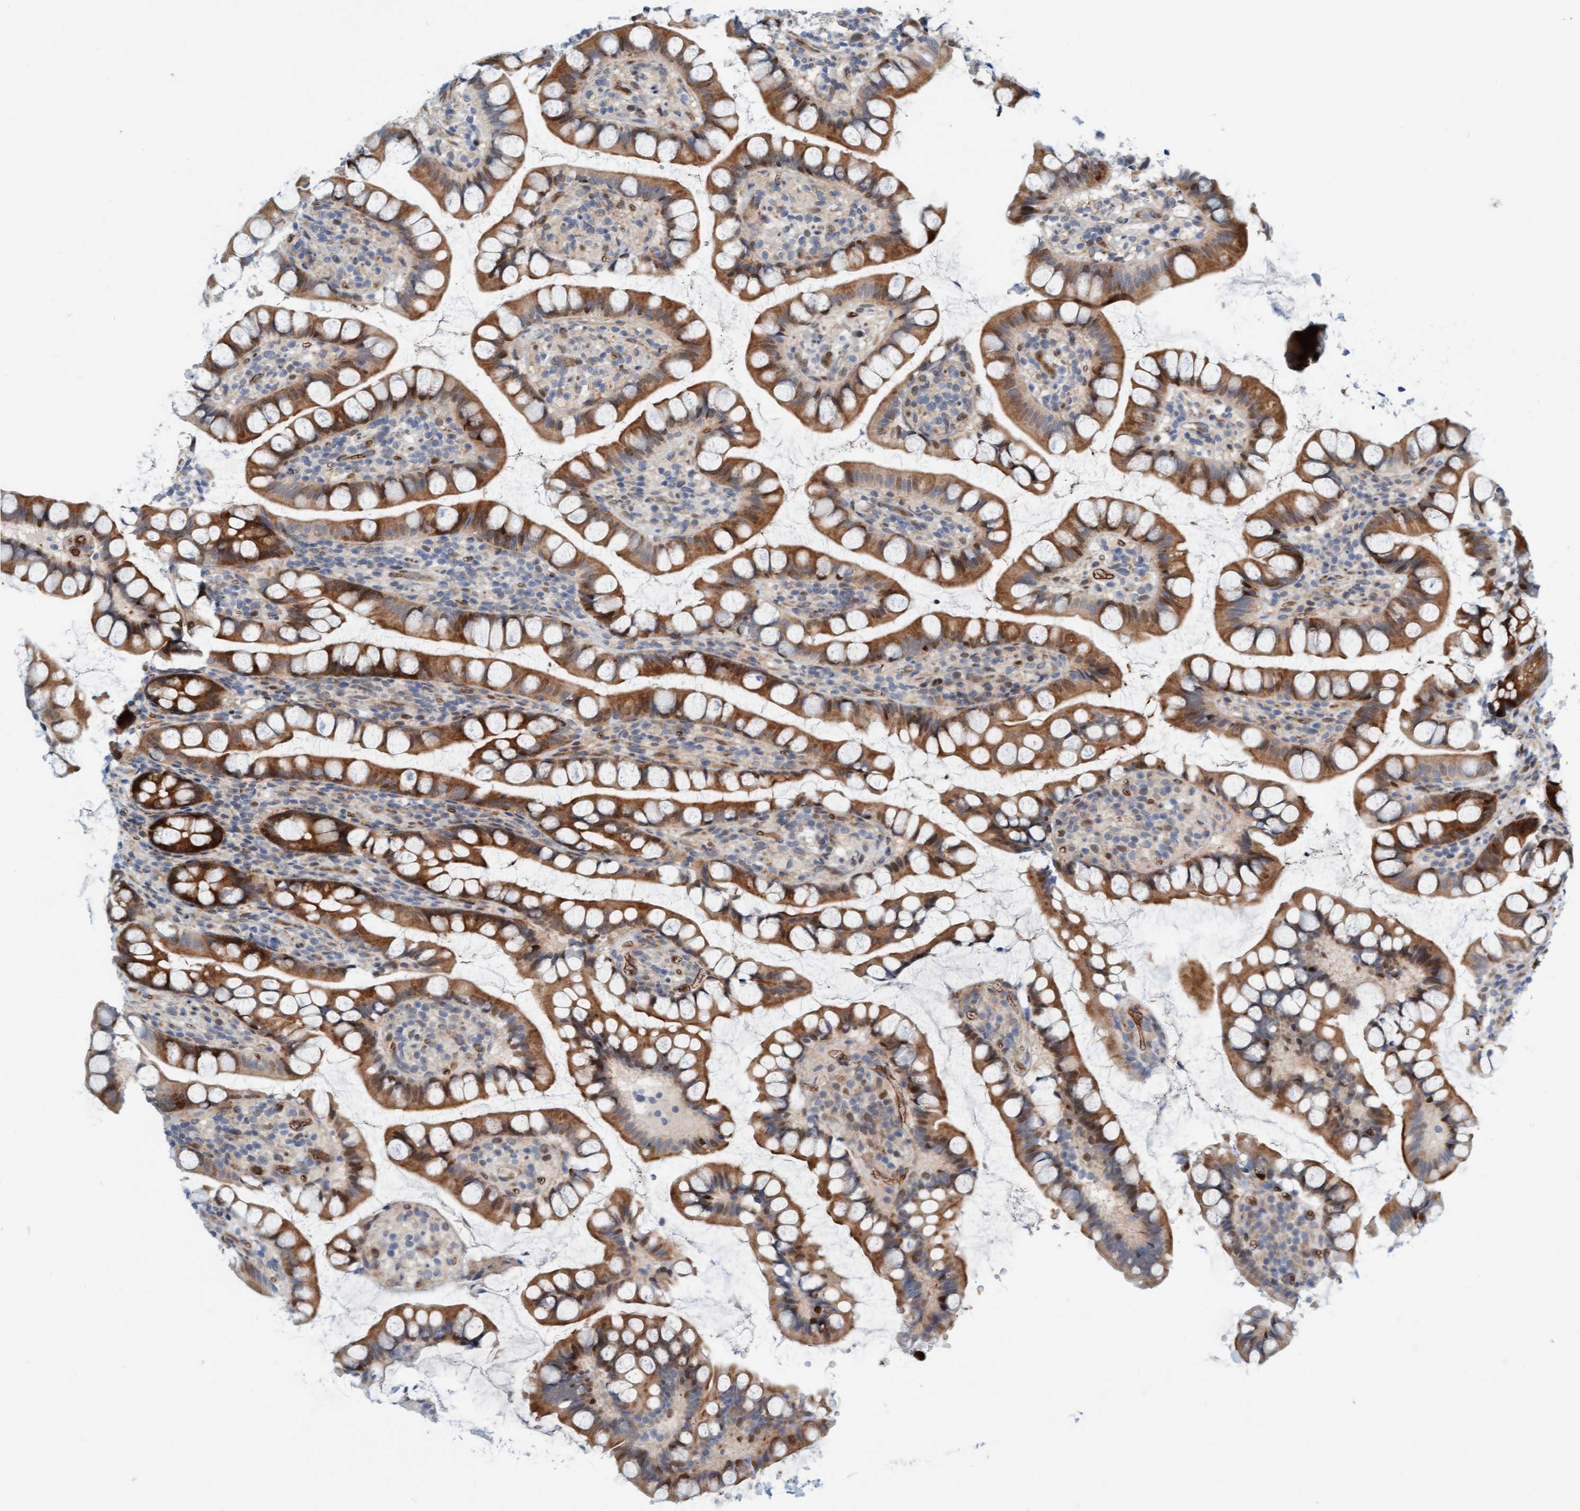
{"staining": {"intensity": "moderate", "quantity": ">75%", "location": "cytoplasmic/membranous"}, "tissue": "small intestine", "cell_type": "Glandular cells", "image_type": "normal", "snomed": [{"axis": "morphology", "description": "Normal tissue, NOS"}, {"axis": "topography", "description": "Smooth muscle"}, {"axis": "topography", "description": "Small intestine"}], "caption": "Human small intestine stained with a brown dye displays moderate cytoplasmic/membranous positive expression in about >75% of glandular cells.", "gene": "EIF4EBP1", "patient": {"sex": "female", "age": 84}}